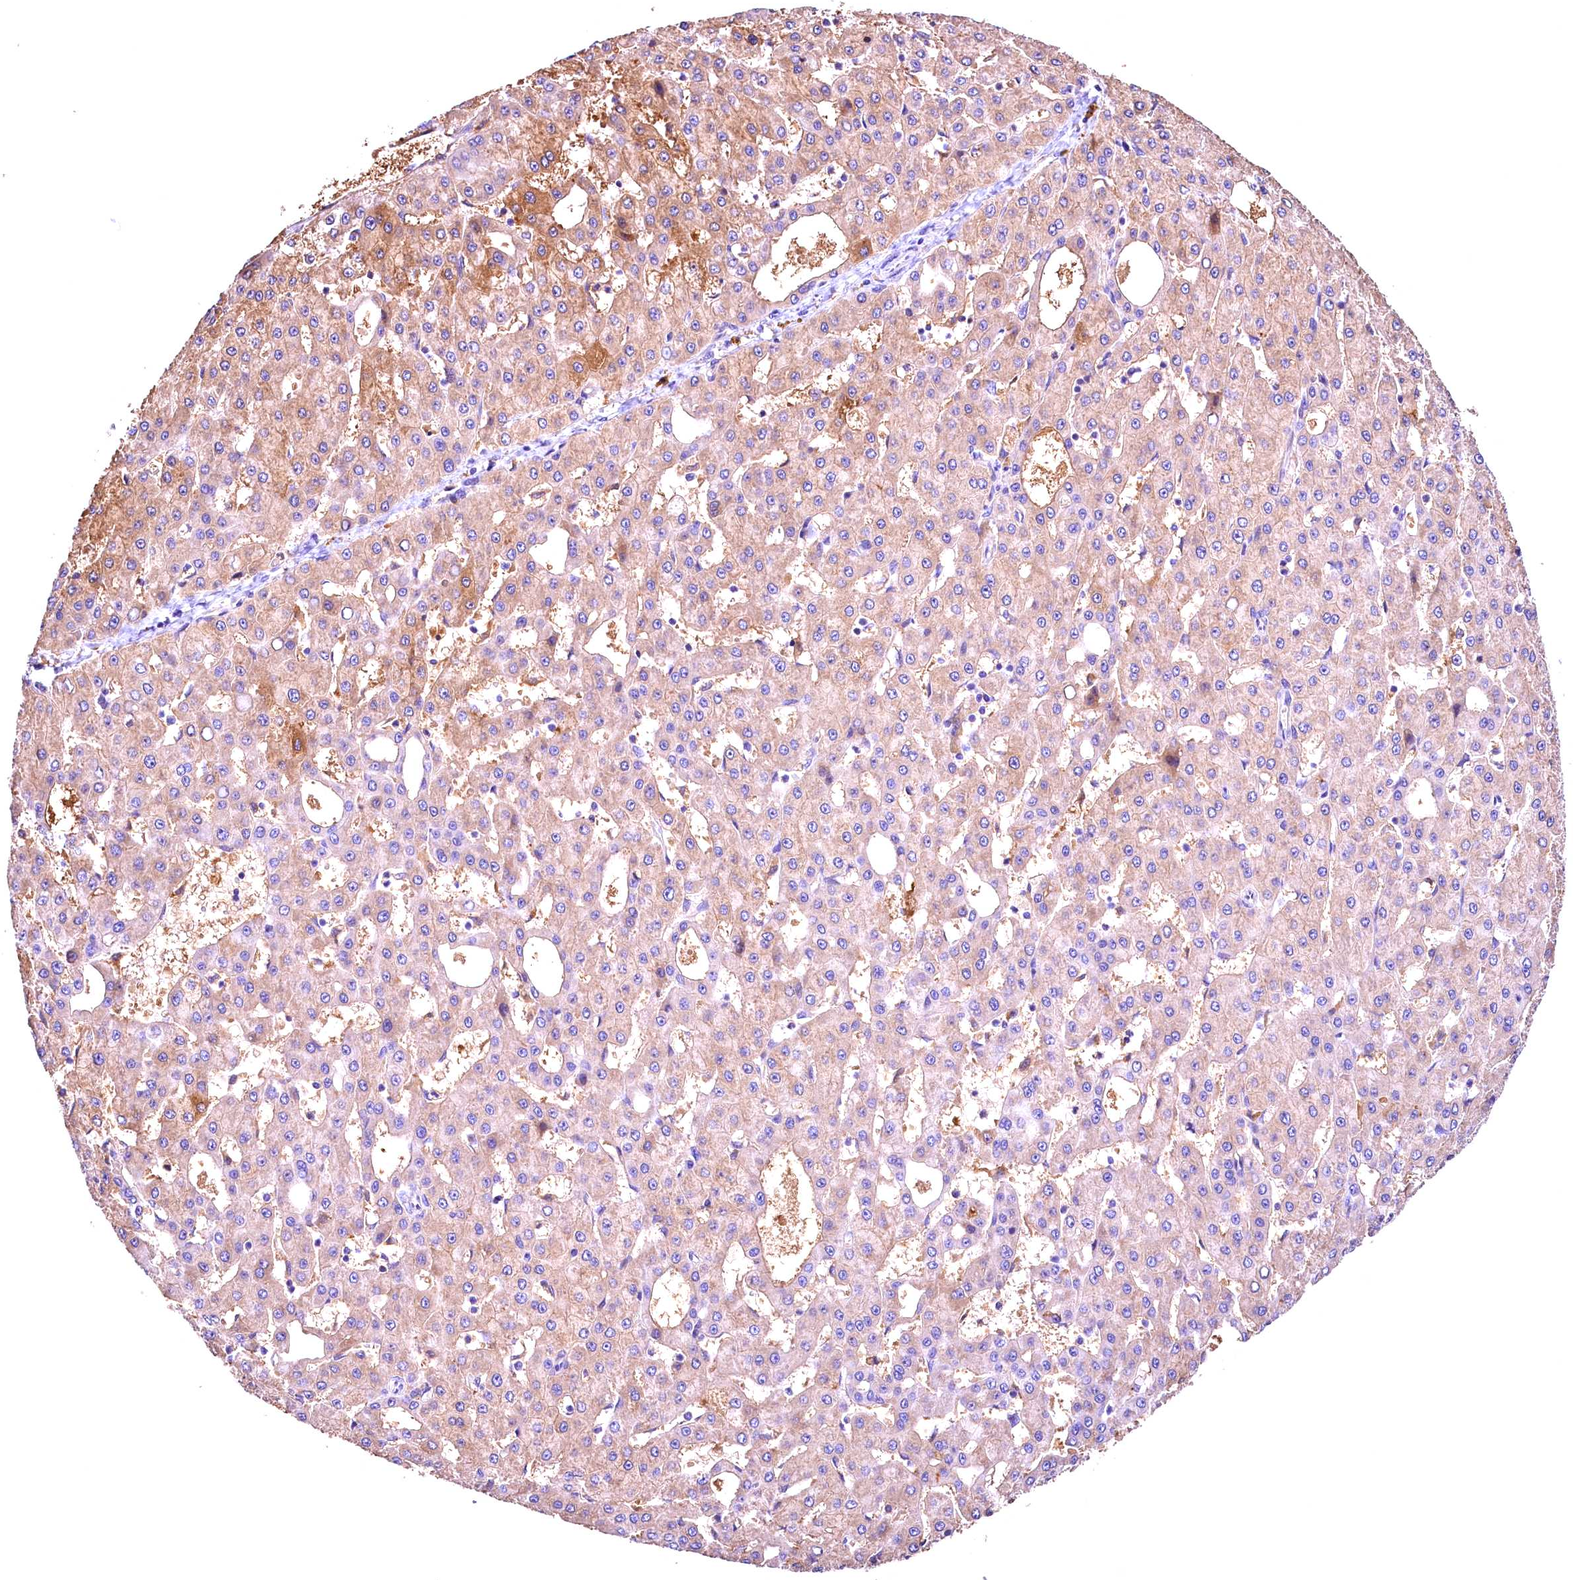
{"staining": {"intensity": "moderate", "quantity": "25%-75%", "location": "cytoplasmic/membranous"}, "tissue": "liver cancer", "cell_type": "Tumor cells", "image_type": "cancer", "snomed": [{"axis": "morphology", "description": "Carcinoma, Hepatocellular, NOS"}, {"axis": "topography", "description": "Liver"}], "caption": "Liver cancer (hepatocellular carcinoma) was stained to show a protein in brown. There is medium levels of moderate cytoplasmic/membranous positivity in about 25%-75% of tumor cells. The staining was performed using DAB (3,3'-diaminobenzidine) to visualize the protein expression in brown, while the nuclei were stained in blue with hematoxylin (Magnification: 20x).", "gene": "ARMC6", "patient": {"sex": "male", "age": 47}}